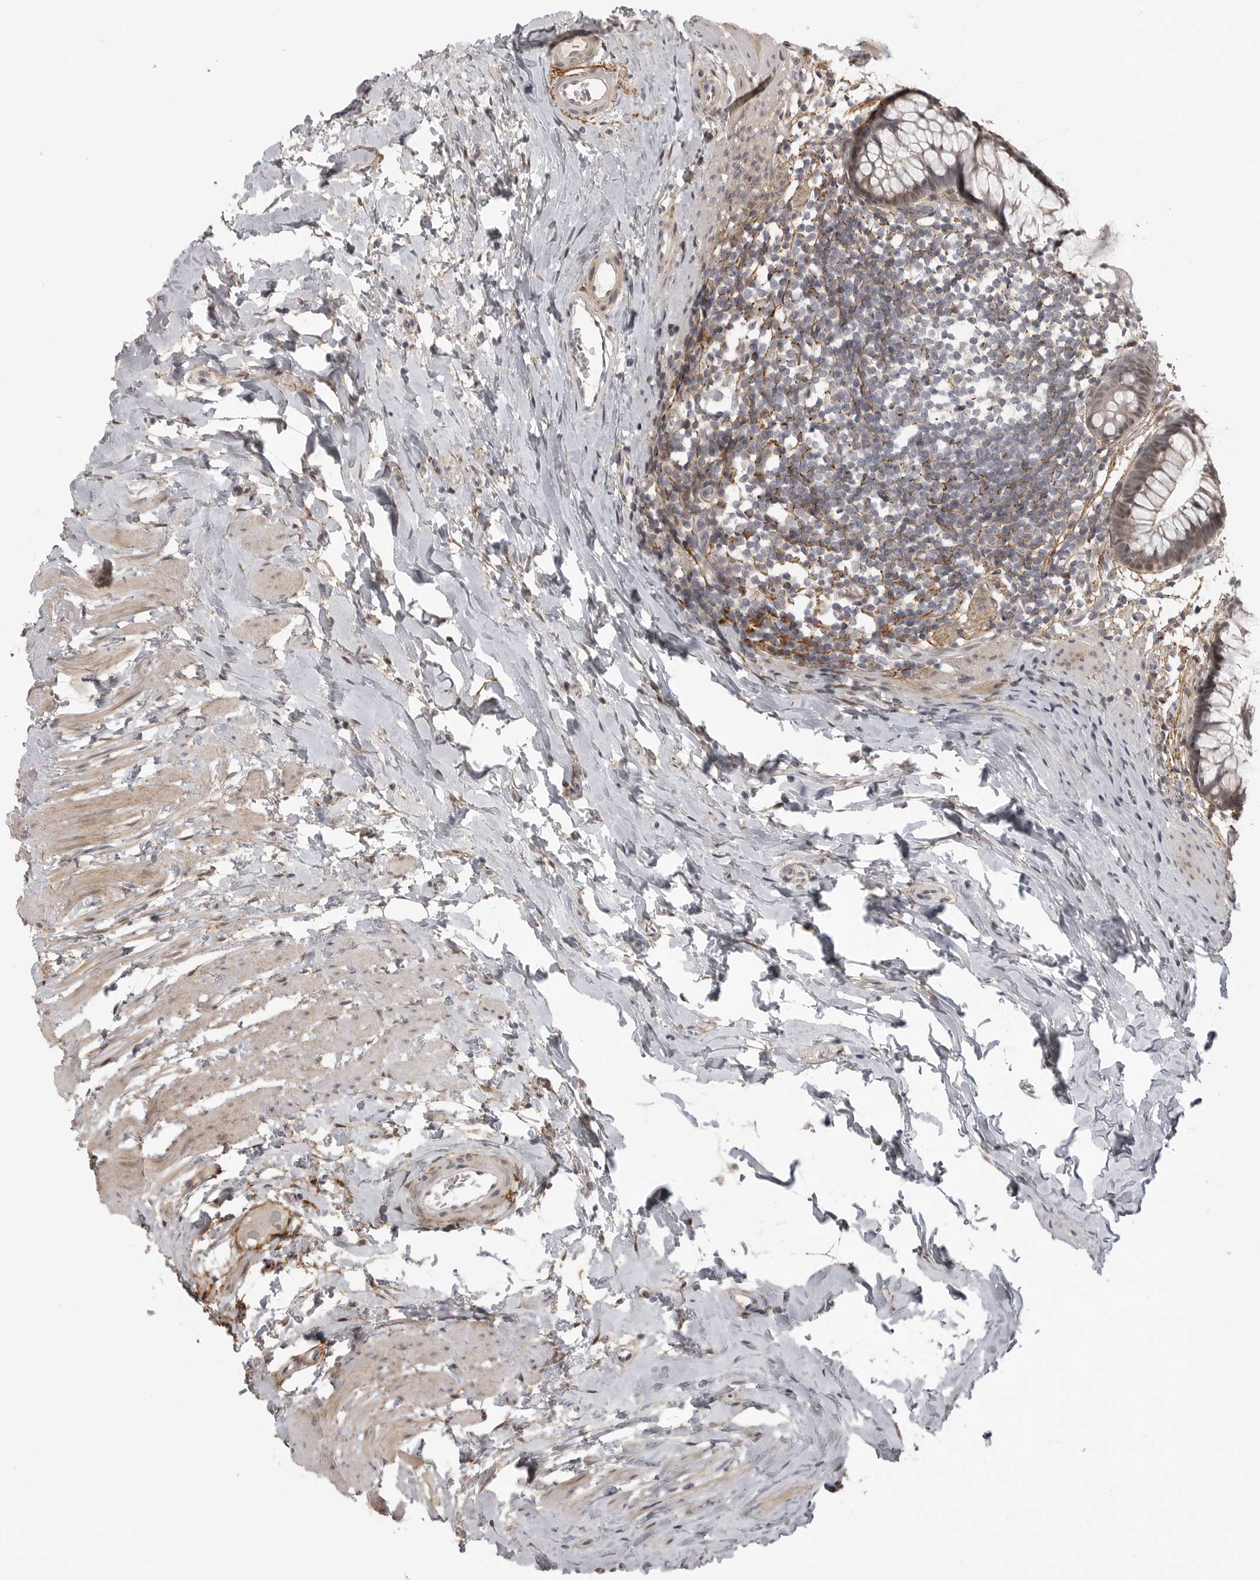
{"staining": {"intensity": "negative", "quantity": "none", "location": "none"}, "tissue": "colon", "cell_type": "Endothelial cells", "image_type": "normal", "snomed": [{"axis": "morphology", "description": "Normal tissue, NOS"}, {"axis": "topography", "description": "Colon"}], "caption": "This is a image of immunohistochemistry staining of benign colon, which shows no positivity in endothelial cells.", "gene": "UROD", "patient": {"sex": "female", "age": 62}}